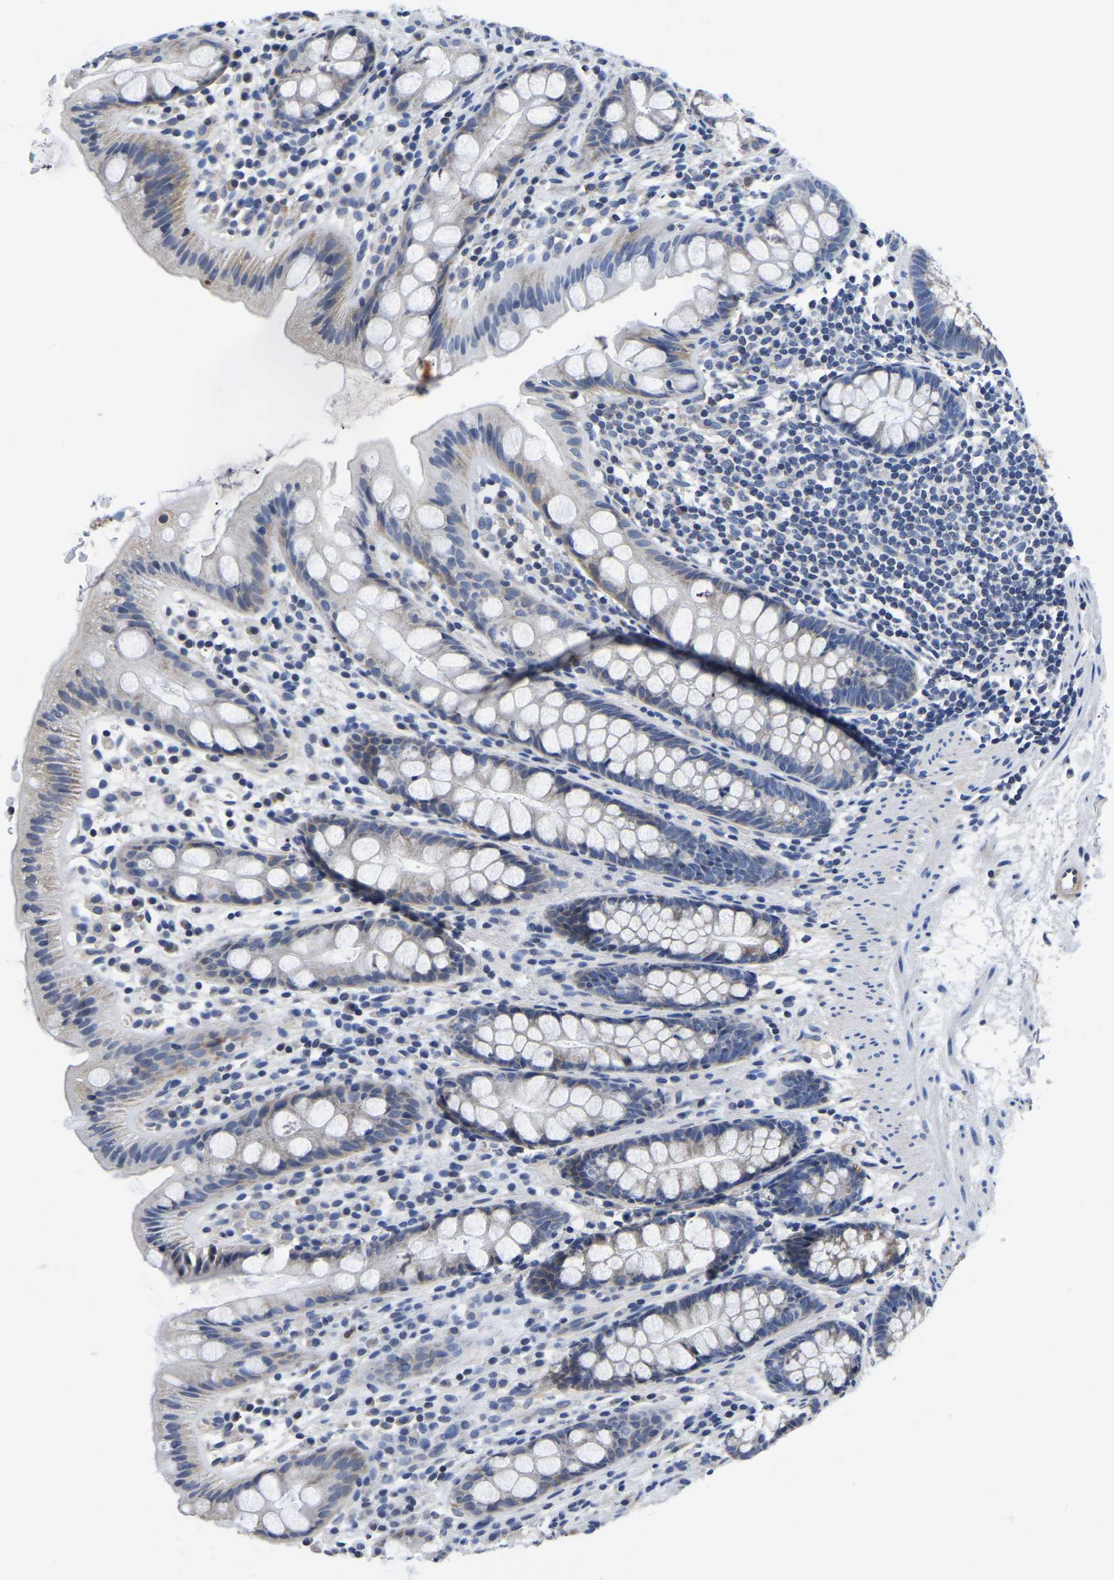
{"staining": {"intensity": "weak", "quantity": "<25%", "location": "cytoplasmic/membranous"}, "tissue": "rectum", "cell_type": "Glandular cells", "image_type": "normal", "snomed": [{"axis": "morphology", "description": "Normal tissue, NOS"}, {"axis": "topography", "description": "Rectum"}], "caption": "IHC histopathology image of unremarkable human rectum stained for a protein (brown), which shows no positivity in glandular cells.", "gene": "FGD5", "patient": {"sex": "female", "age": 65}}